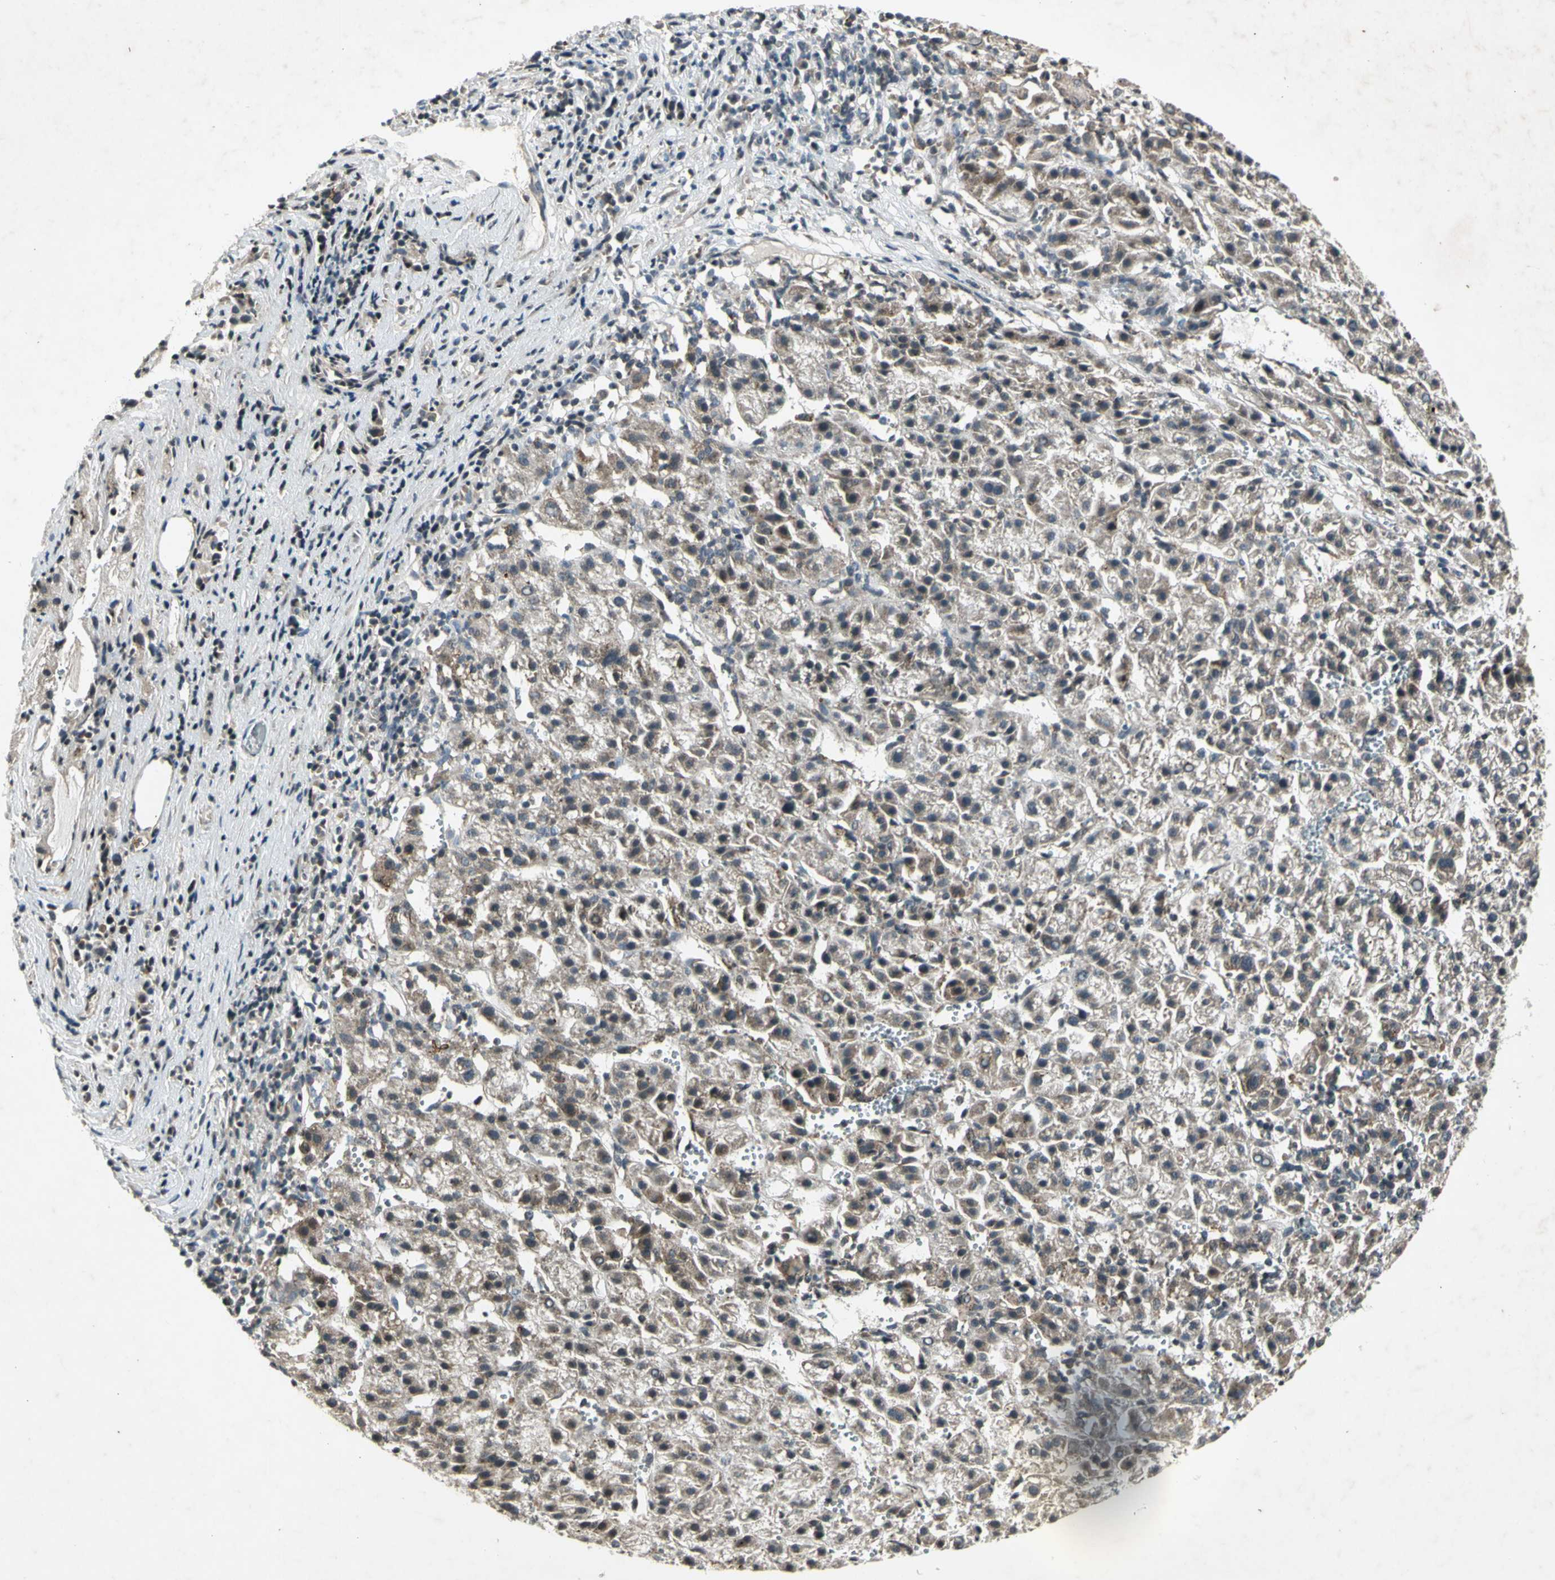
{"staining": {"intensity": "weak", "quantity": "25%-75%", "location": "cytoplasmic/membranous"}, "tissue": "liver cancer", "cell_type": "Tumor cells", "image_type": "cancer", "snomed": [{"axis": "morphology", "description": "Carcinoma, Hepatocellular, NOS"}, {"axis": "topography", "description": "Liver"}], "caption": "Tumor cells reveal low levels of weak cytoplasmic/membranous expression in approximately 25%-75% of cells in liver hepatocellular carcinoma. (DAB (3,3'-diaminobenzidine) = brown stain, brightfield microscopy at high magnification).", "gene": "EFNB2", "patient": {"sex": "female", "age": 58}}